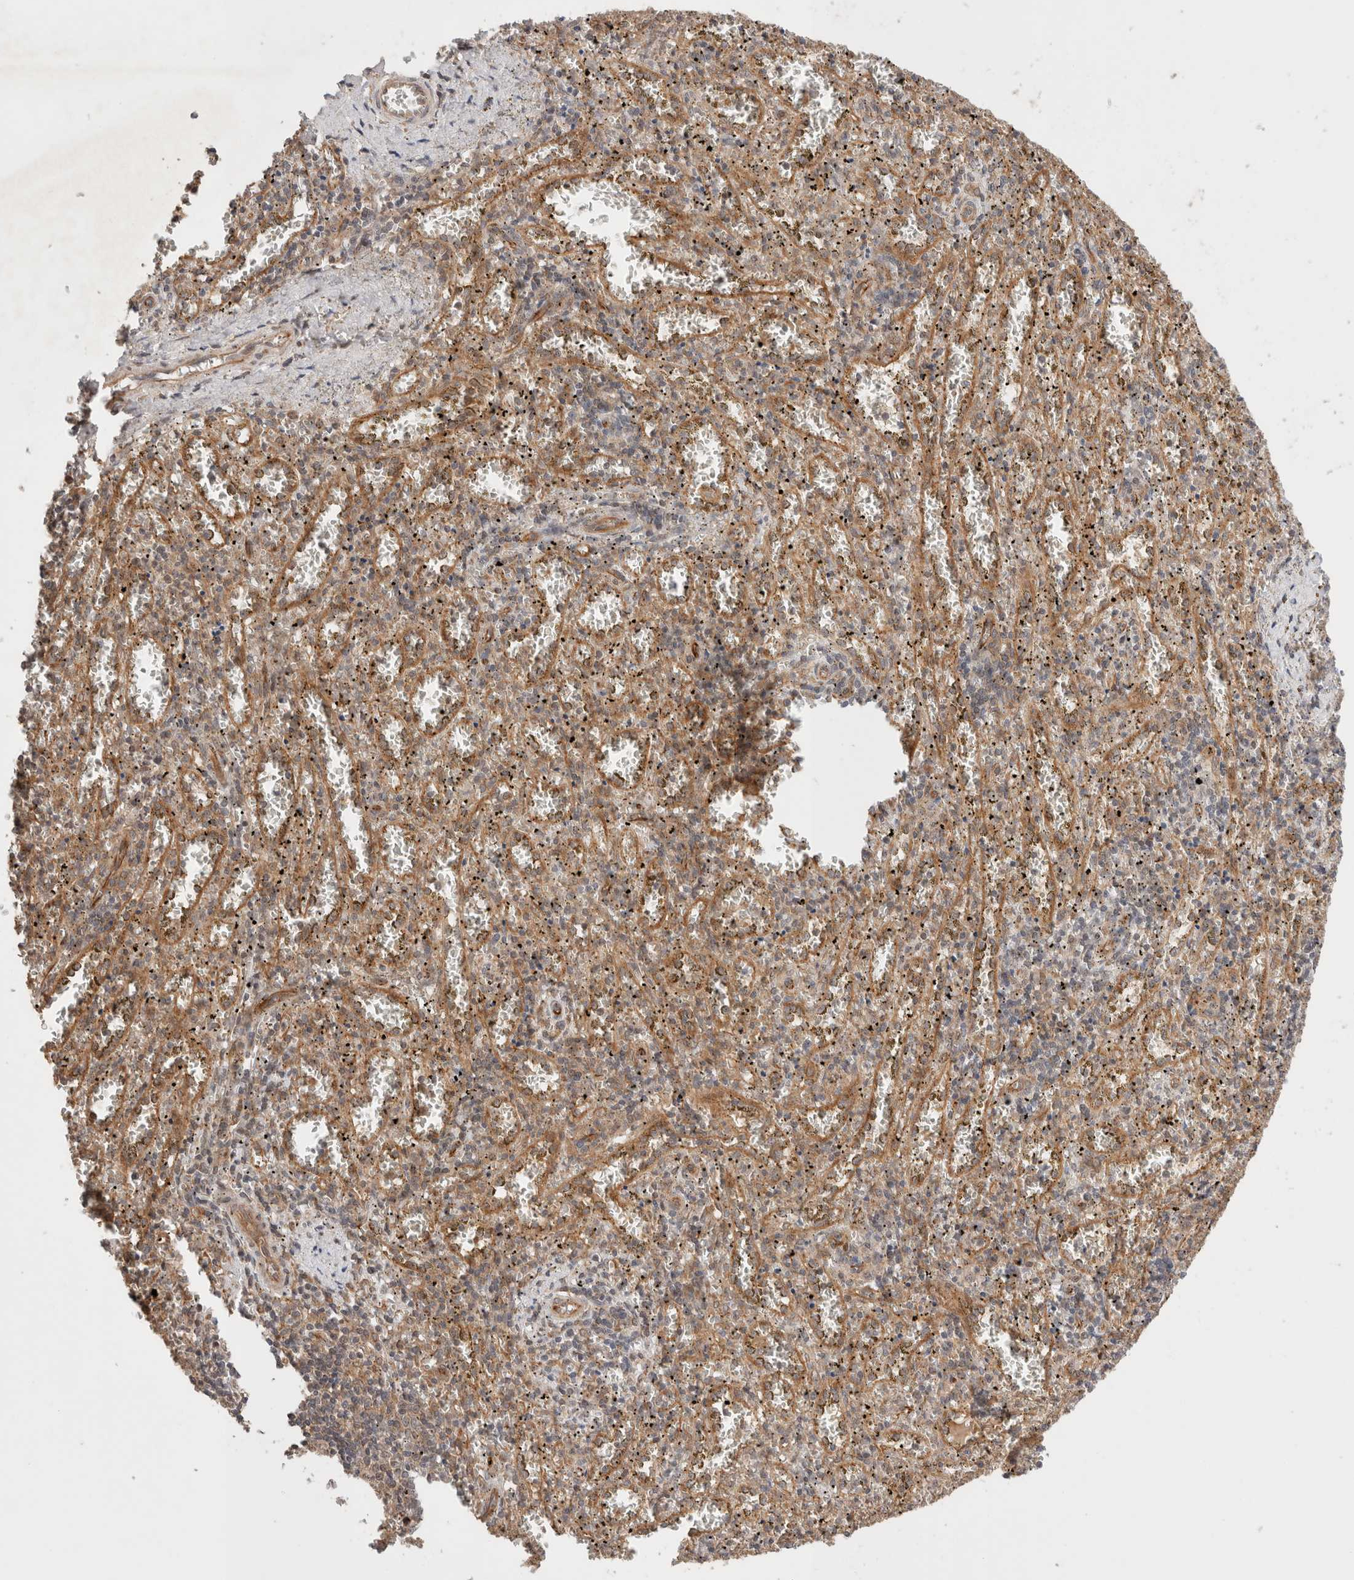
{"staining": {"intensity": "moderate", "quantity": "25%-75%", "location": "cytoplasmic/membranous"}, "tissue": "spleen", "cell_type": "Cells in red pulp", "image_type": "normal", "snomed": [{"axis": "morphology", "description": "Normal tissue, NOS"}, {"axis": "topography", "description": "Spleen"}], "caption": "Cells in red pulp show moderate cytoplasmic/membranous positivity in approximately 25%-75% of cells in unremarkable spleen. (DAB IHC, brown staining for protein, blue staining for nuclei).", "gene": "SIKE1", "patient": {"sex": "male", "age": 11}}